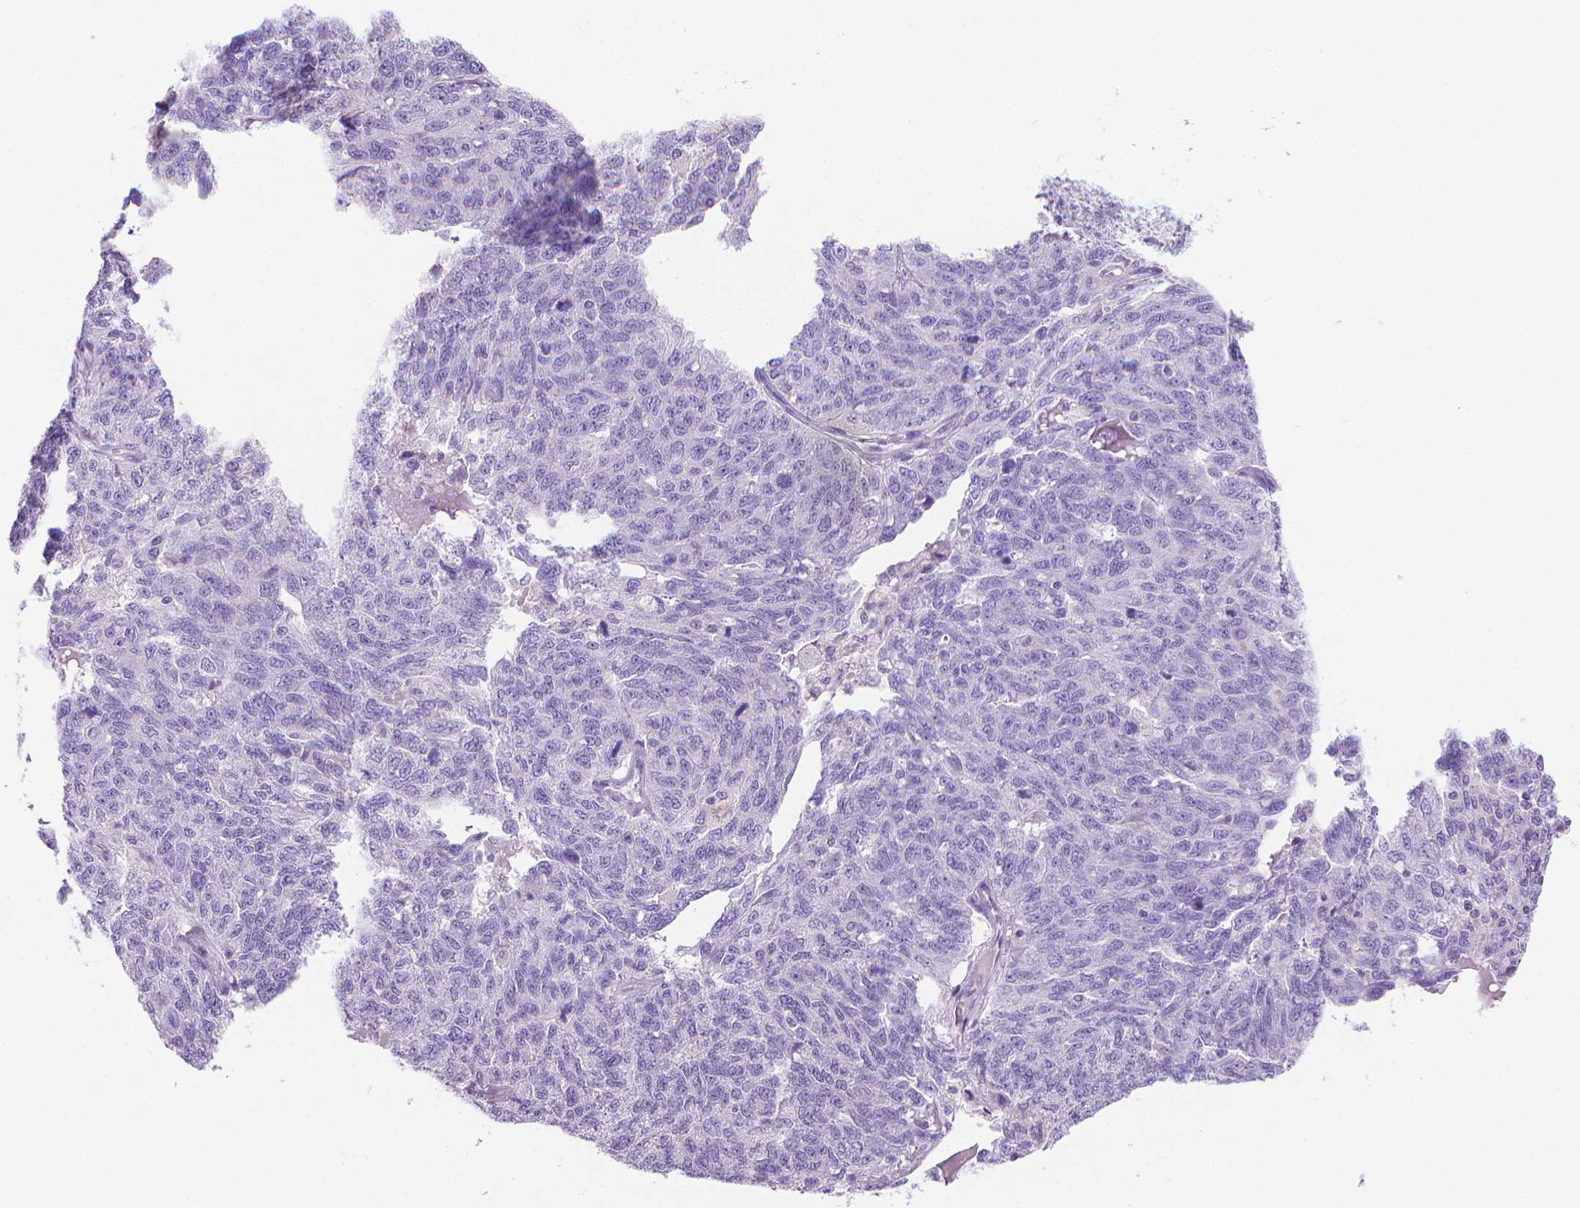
{"staining": {"intensity": "negative", "quantity": "none", "location": "none"}, "tissue": "ovarian cancer", "cell_type": "Tumor cells", "image_type": "cancer", "snomed": [{"axis": "morphology", "description": "Cystadenocarcinoma, serous, NOS"}, {"axis": "topography", "description": "Ovary"}], "caption": "A high-resolution histopathology image shows IHC staining of ovarian serous cystadenocarcinoma, which shows no significant staining in tumor cells.", "gene": "FASN", "patient": {"sex": "female", "age": 71}}